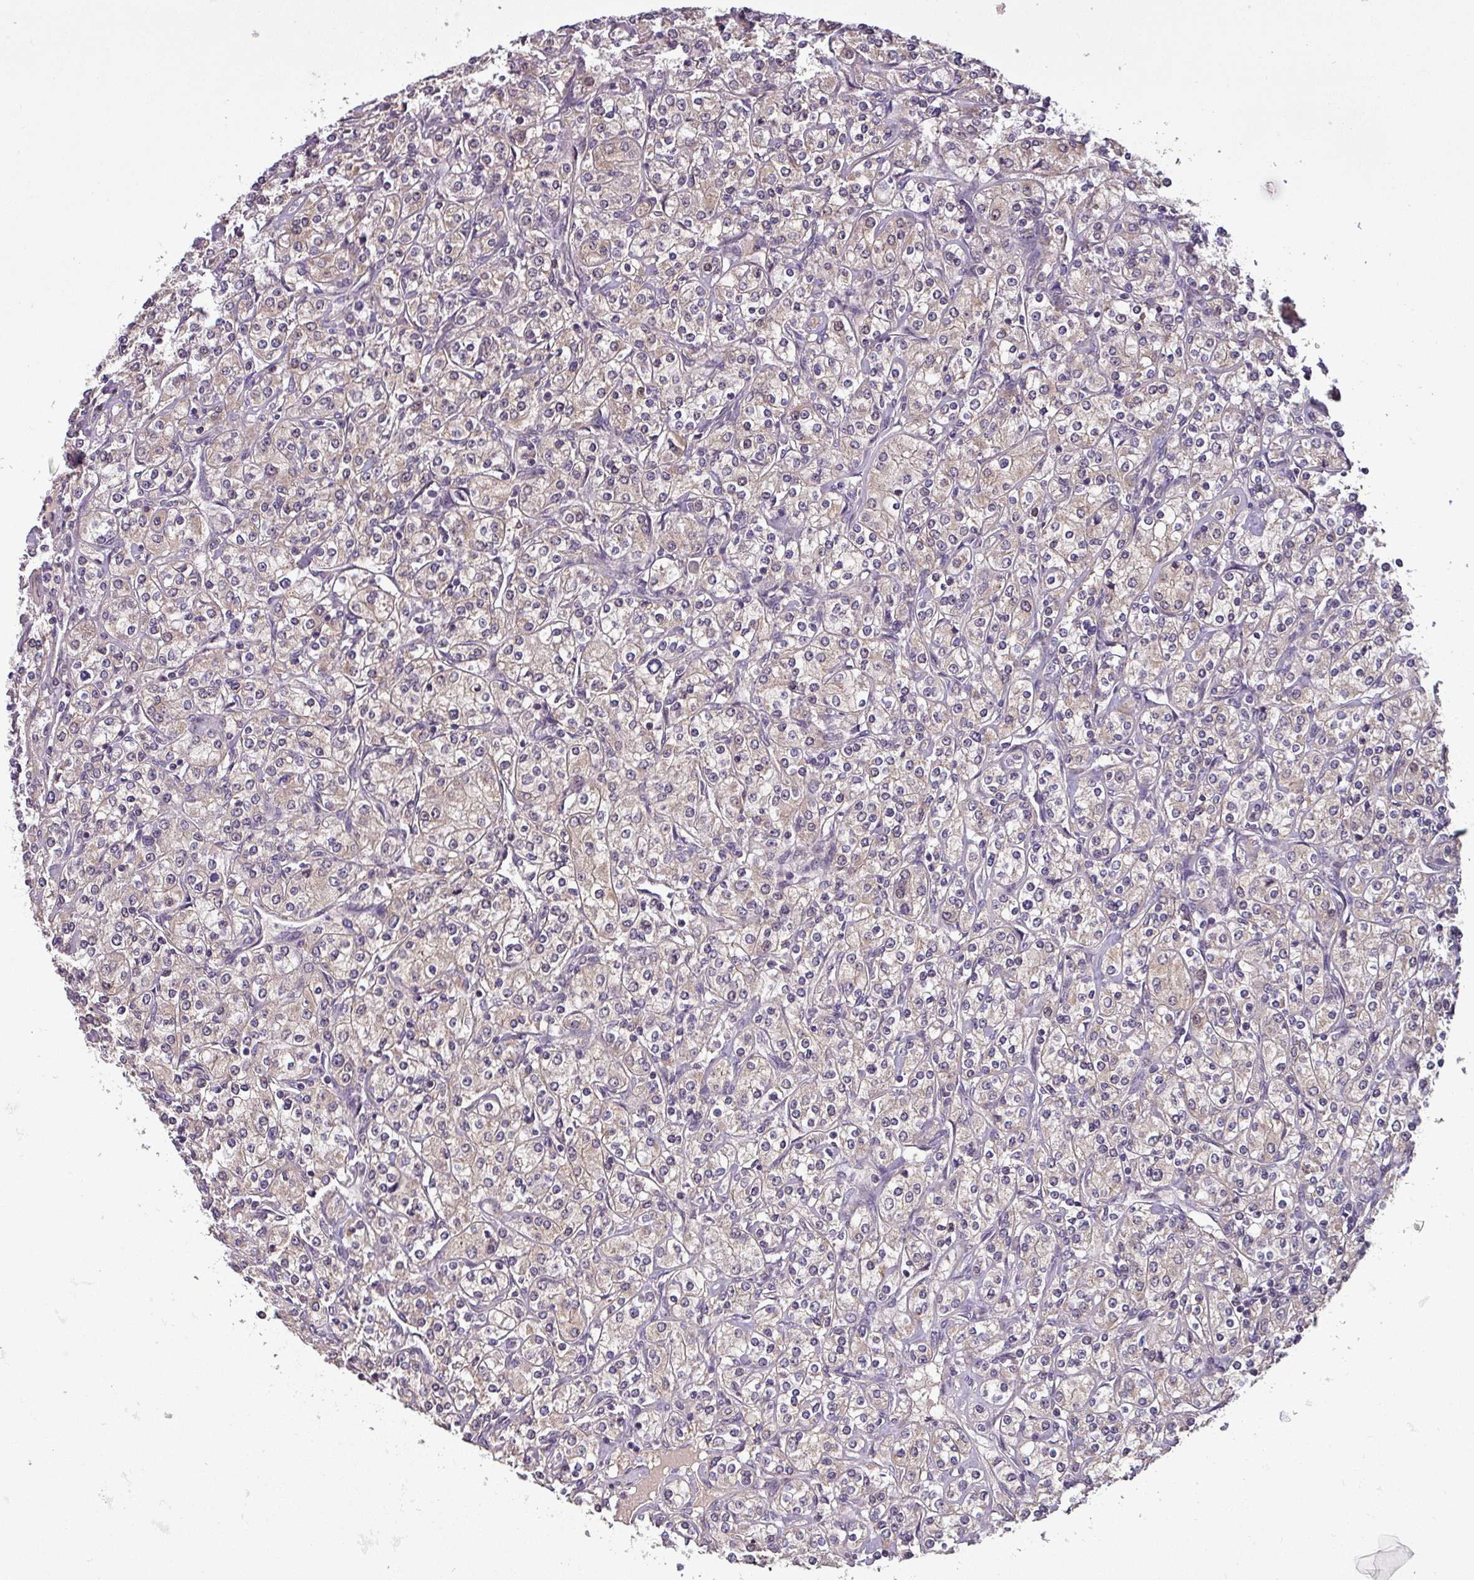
{"staining": {"intensity": "negative", "quantity": "none", "location": "none"}, "tissue": "renal cancer", "cell_type": "Tumor cells", "image_type": "cancer", "snomed": [{"axis": "morphology", "description": "Adenocarcinoma, NOS"}, {"axis": "topography", "description": "Kidney"}], "caption": "The IHC histopathology image has no significant expression in tumor cells of renal cancer tissue.", "gene": "NOB1", "patient": {"sex": "male", "age": 77}}